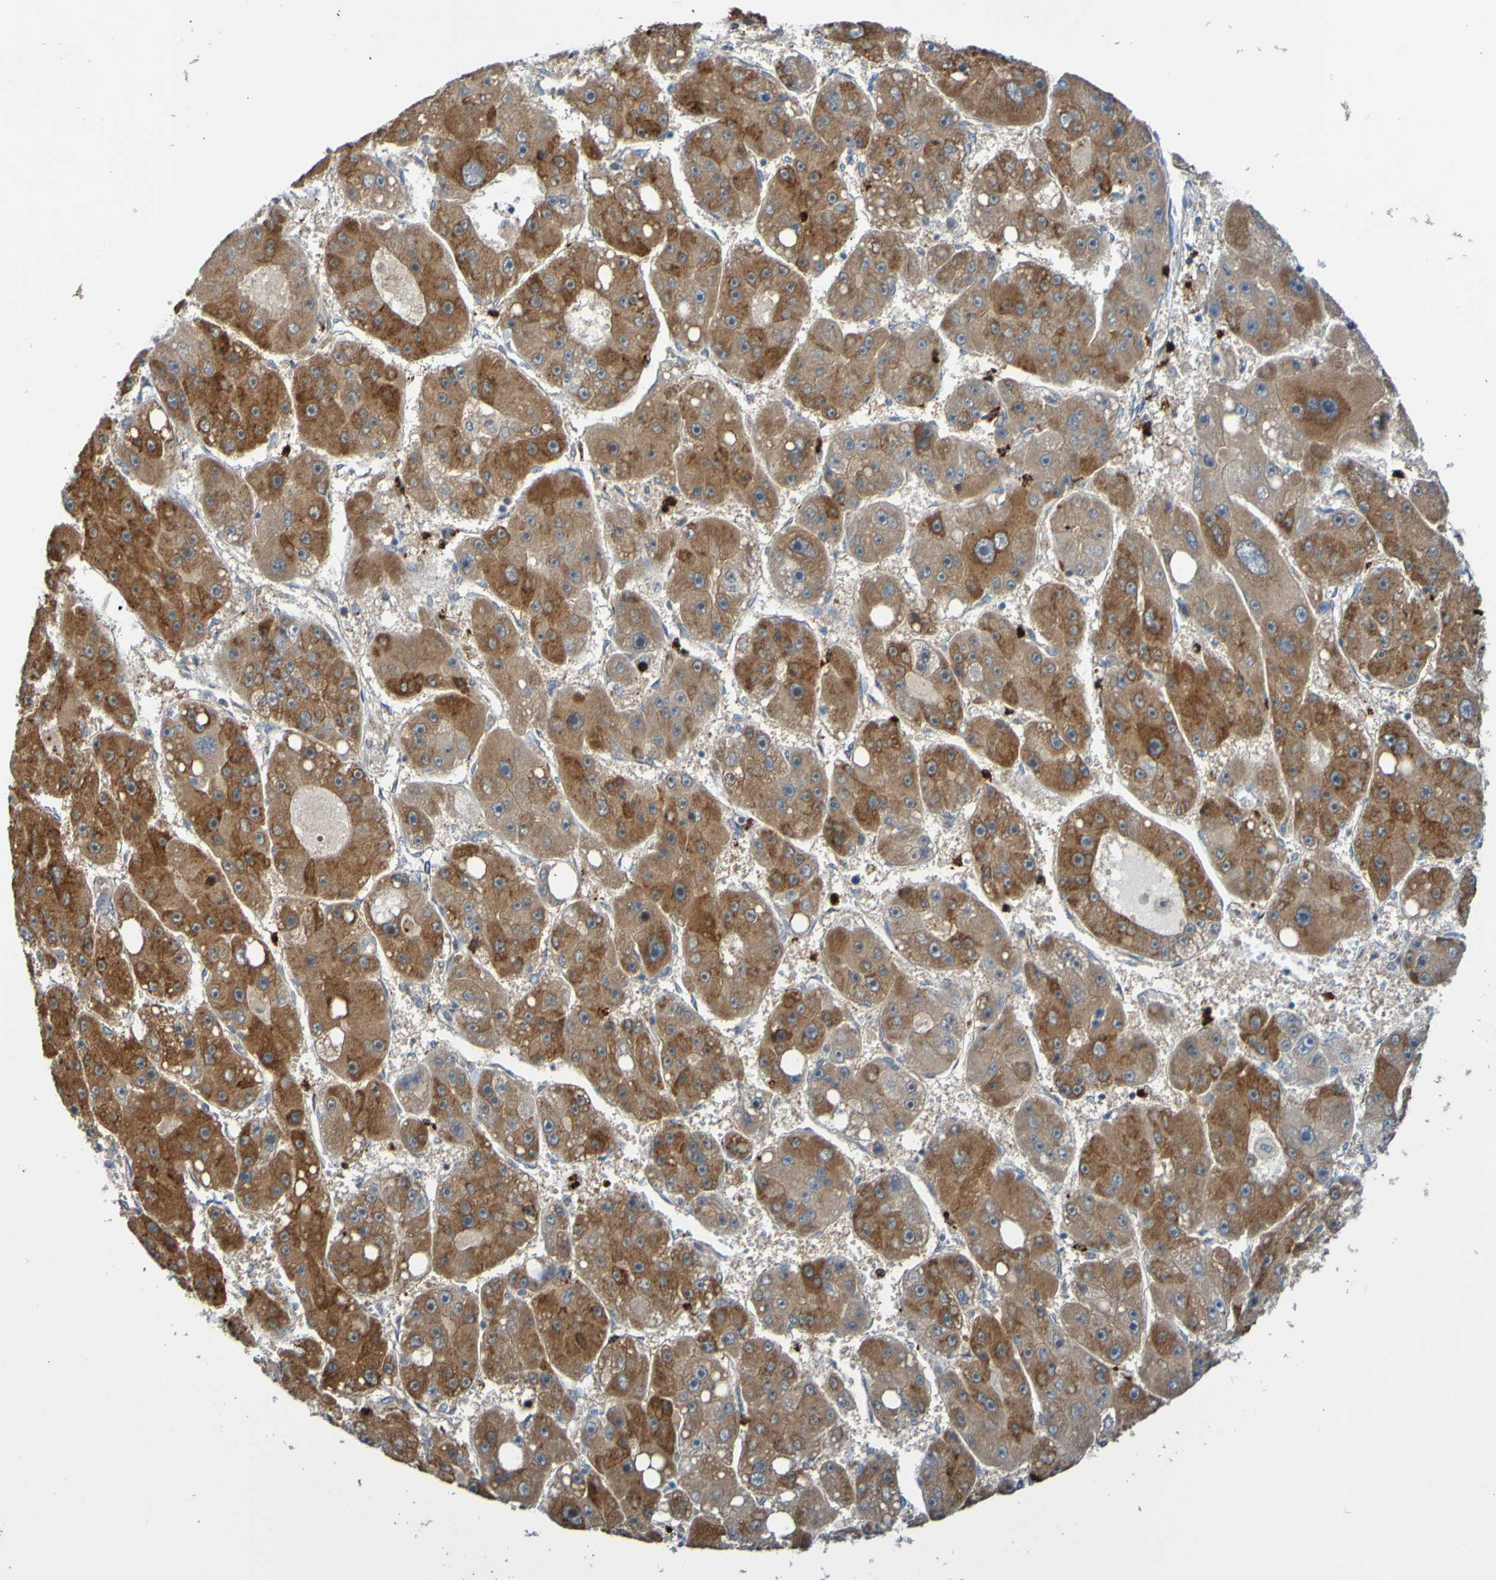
{"staining": {"intensity": "strong", "quantity": ">75%", "location": "cytoplasmic/membranous"}, "tissue": "liver cancer", "cell_type": "Tumor cells", "image_type": "cancer", "snomed": [{"axis": "morphology", "description": "Carcinoma, Hepatocellular, NOS"}, {"axis": "topography", "description": "Liver"}], "caption": "Protein expression by immunohistochemistry reveals strong cytoplasmic/membranous expression in approximately >75% of tumor cells in hepatocellular carcinoma (liver). (DAB IHC with brightfield microscopy, high magnification).", "gene": "ST8SIA6", "patient": {"sex": "female", "age": 61}}